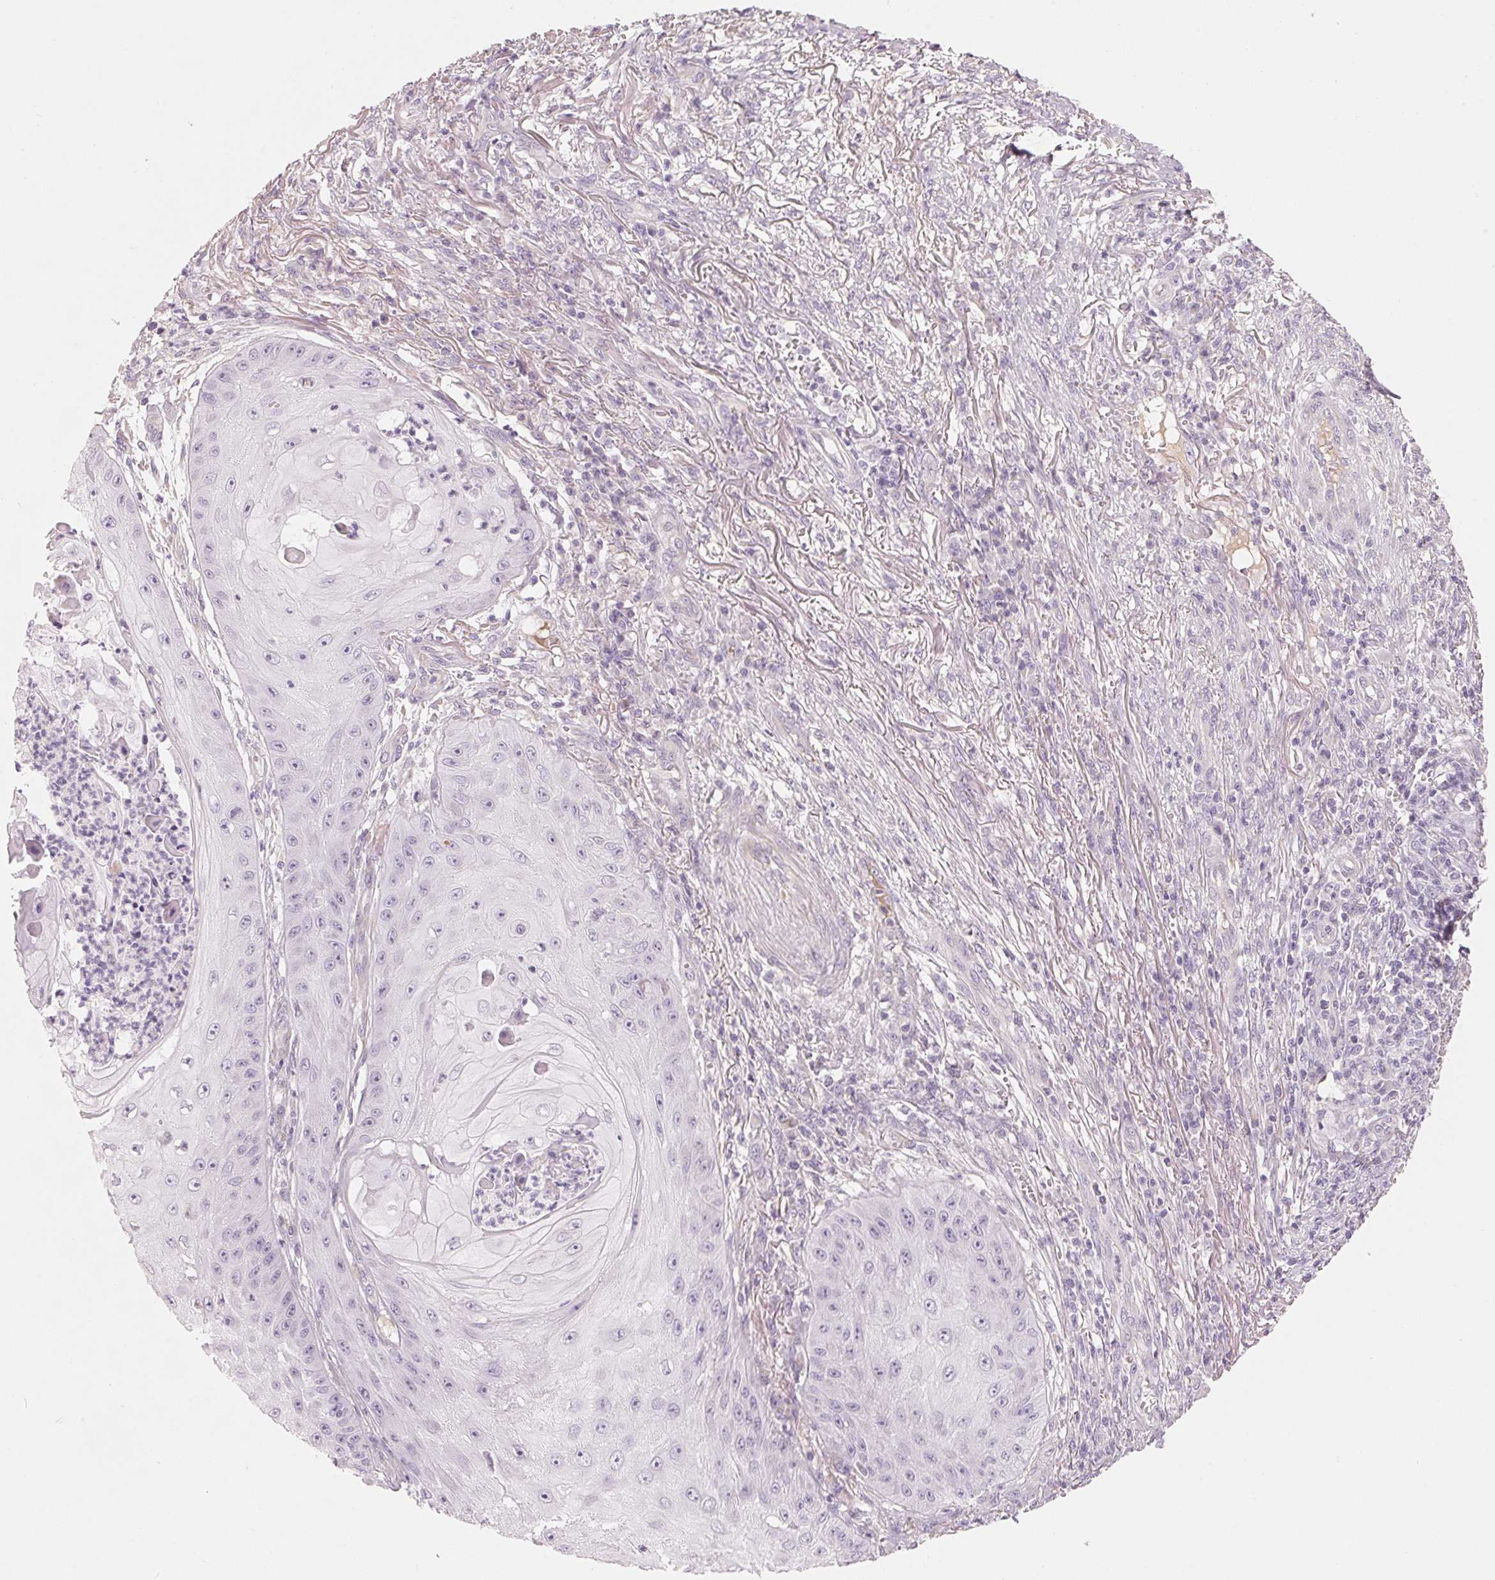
{"staining": {"intensity": "negative", "quantity": "none", "location": "none"}, "tissue": "skin cancer", "cell_type": "Tumor cells", "image_type": "cancer", "snomed": [{"axis": "morphology", "description": "Squamous cell carcinoma, NOS"}, {"axis": "topography", "description": "Skin"}], "caption": "This is a histopathology image of immunohistochemistry staining of skin squamous cell carcinoma, which shows no positivity in tumor cells. (Immunohistochemistry (ihc), brightfield microscopy, high magnification).", "gene": "CFHR2", "patient": {"sex": "male", "age": 70}}